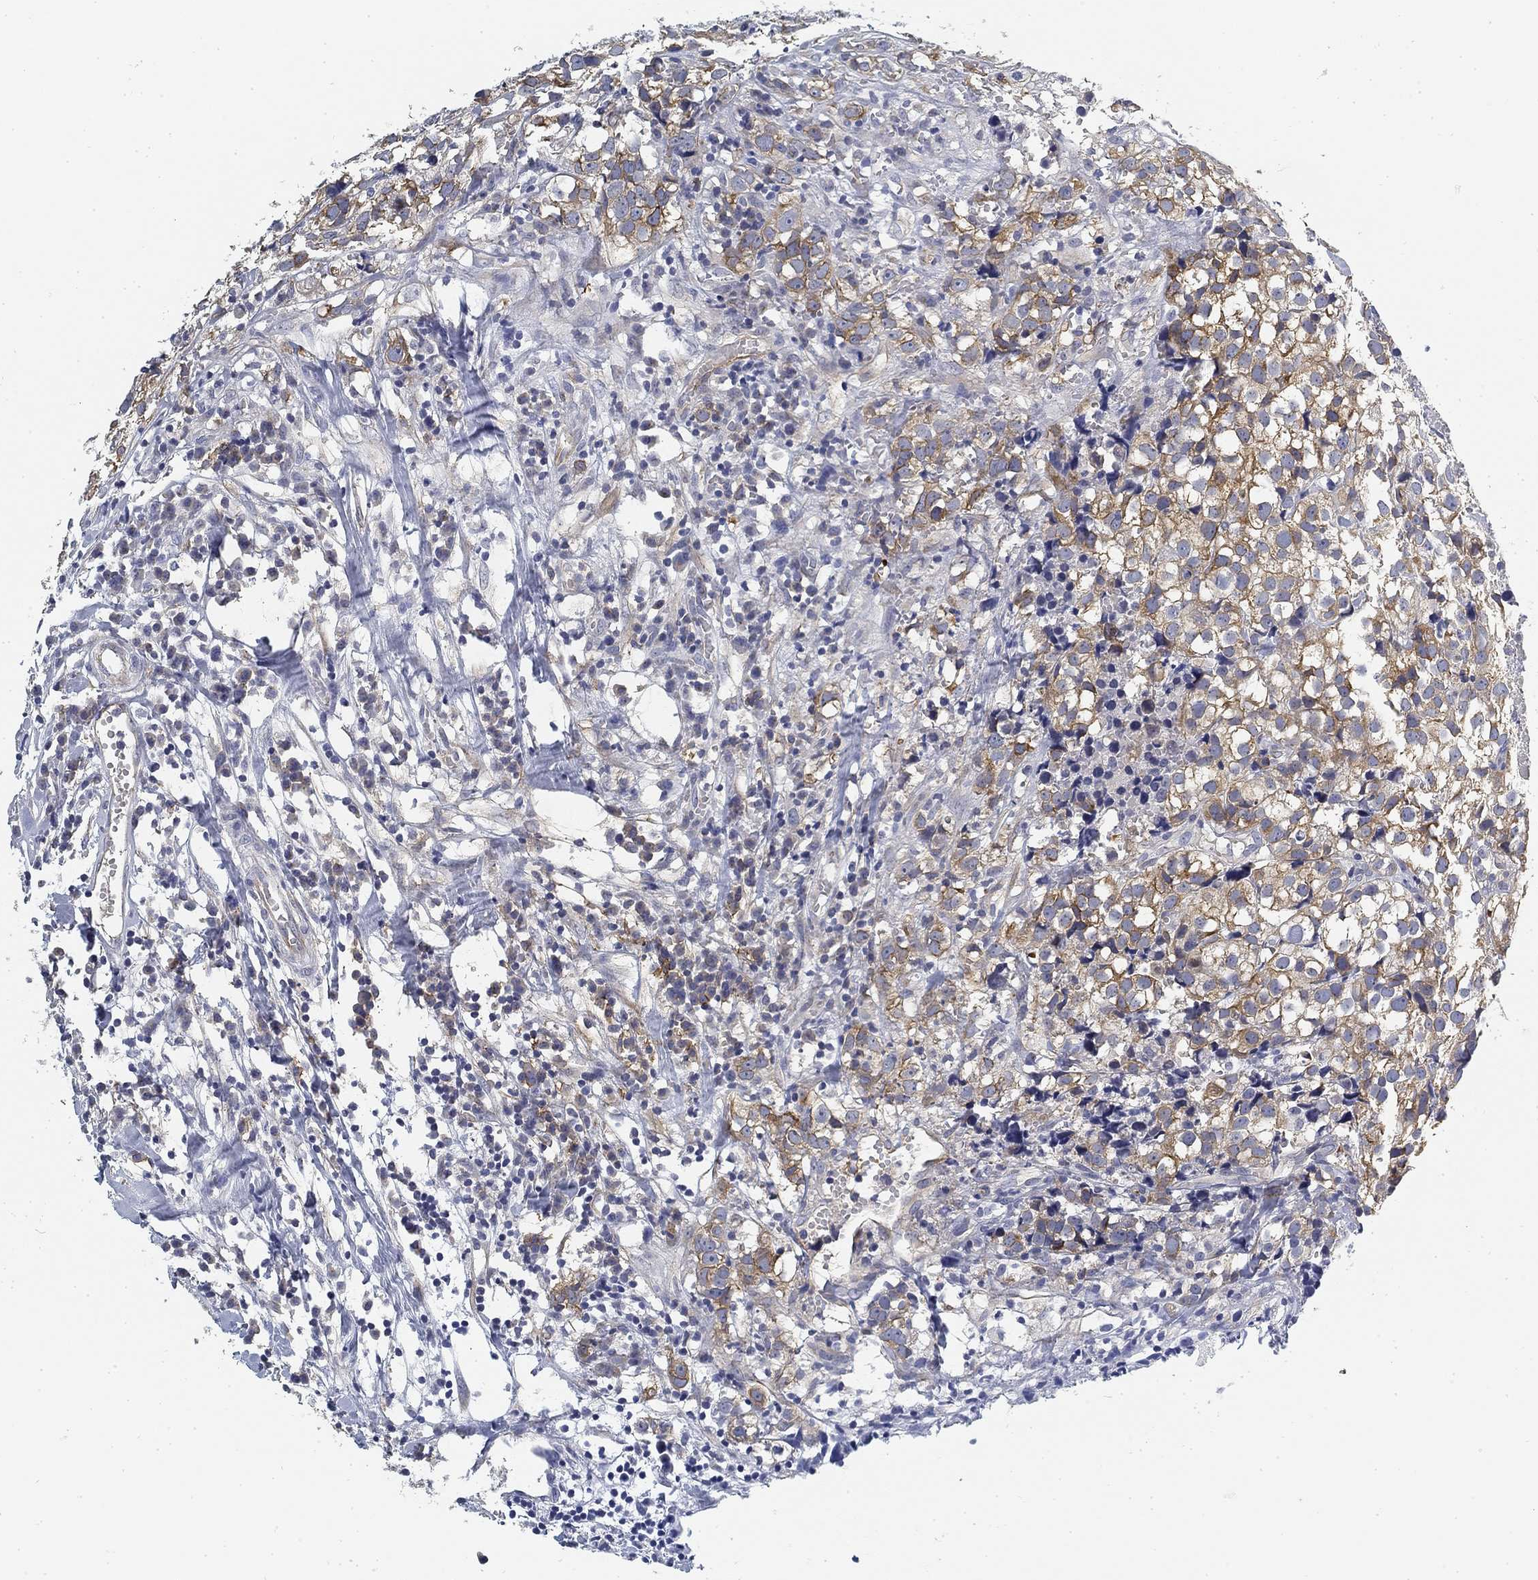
{"staining": {"intensity": "moderate", "quantity": "<25%", "location": "cytoplasmic/membranous"}, "tissue": "breast cancer", "cell_type": "Tumor cells", "image_type": "cancer", "snomed": [{"axis": "morphology", "description": "Duct carcinoma"}, {"axis": "topography", "description": "Breast"}], "caption": "Breast invasive ductal carcinoma was stained to show a protein in brown. There is low levels of moderate cytoplasmic/membranous staining in approximately <25% of tumor cells.", "gene": "SLC2A5", "patient": {"sex": "female", "age": 30}}